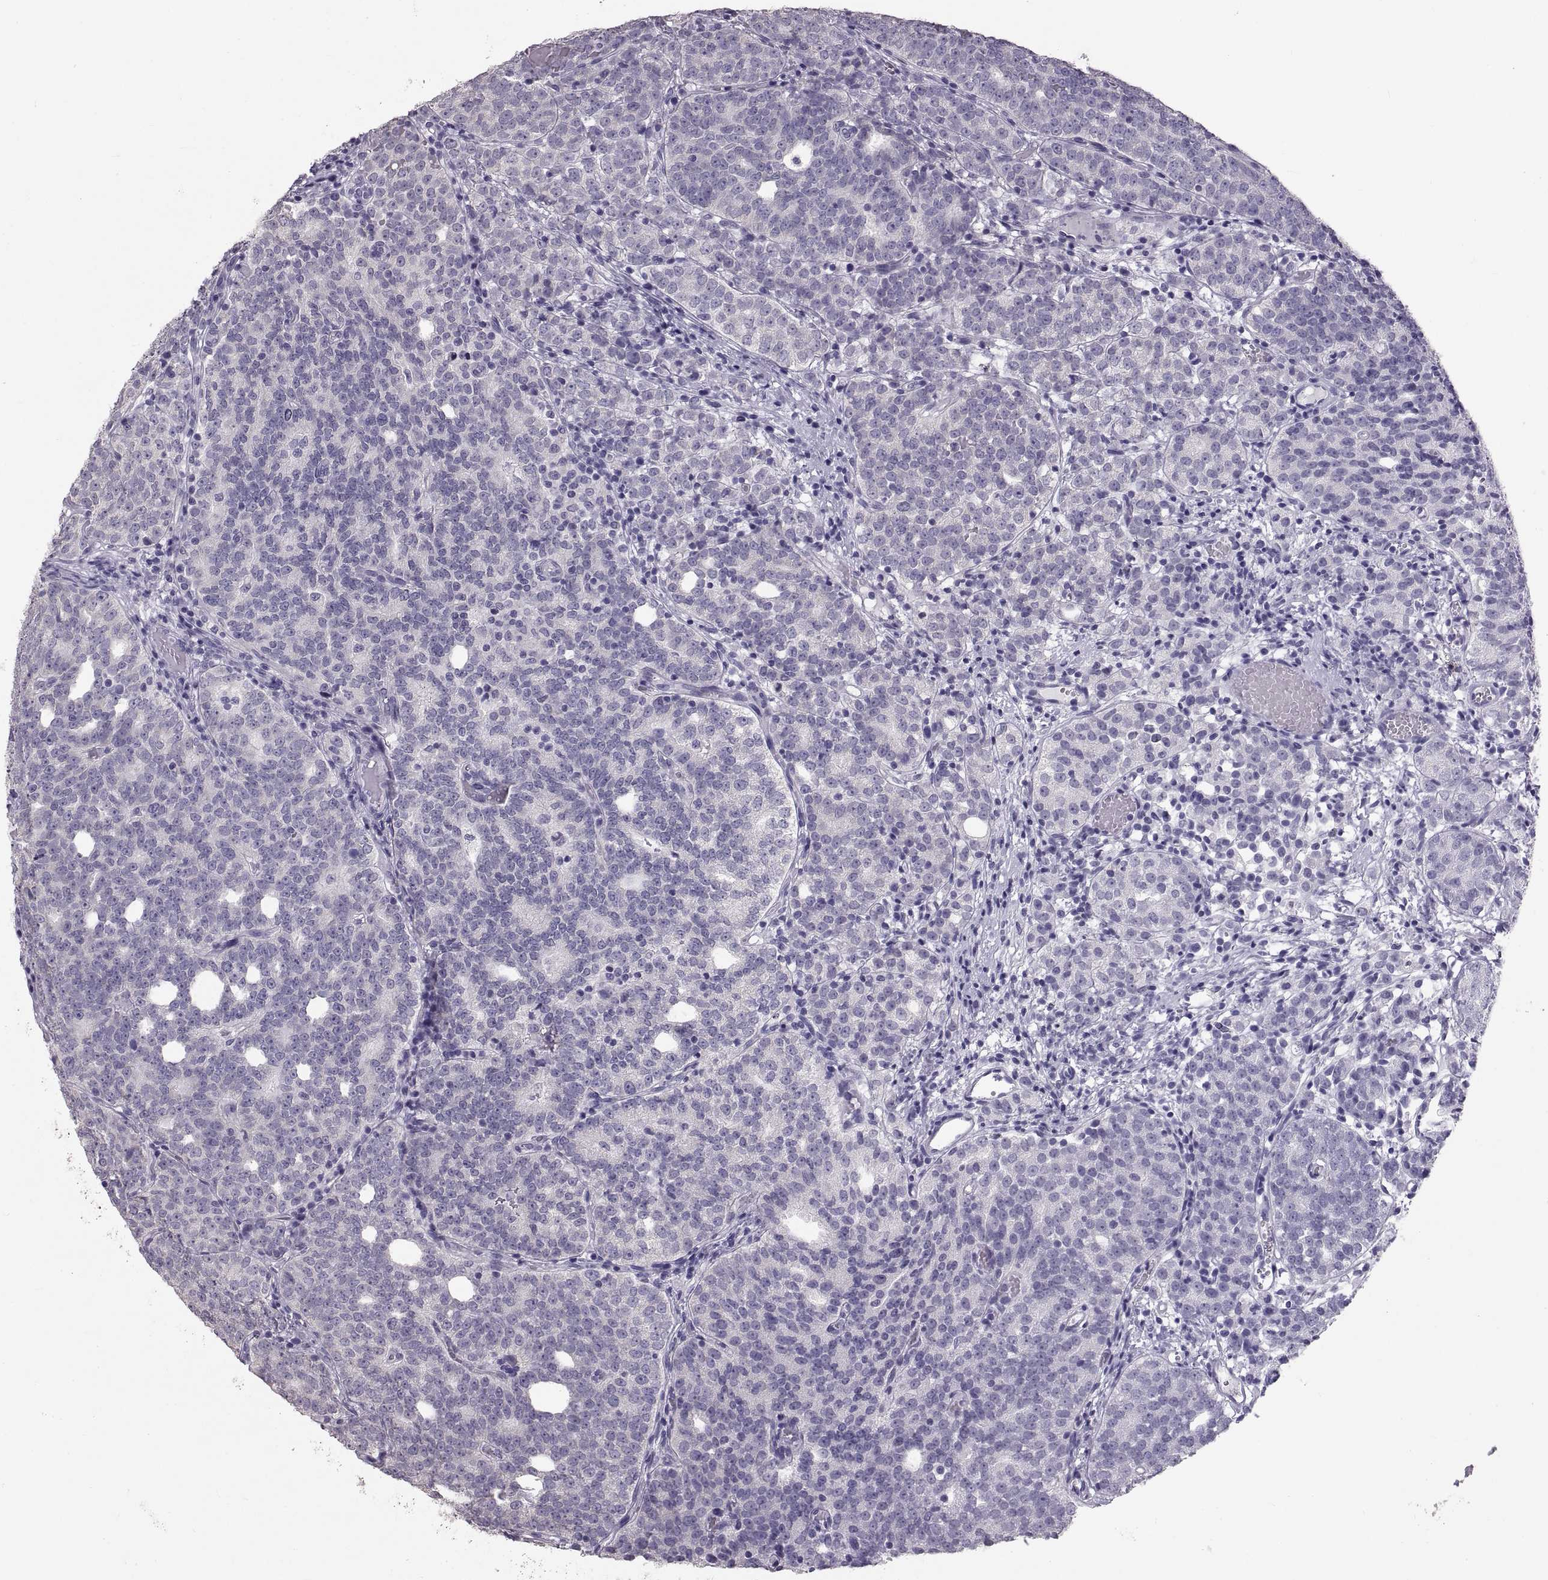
{"staining": {"intensity": "negative", "quantity": "none", "location": "none"}, "tissue": "prostate cancer", "cell_type": "Tumor cells", "image_type": "cancer", "snomed": [{"axis": "morphology", "description": "Adenocarcinoma, High grade"}, {"axis": "topography", "description": "Prostate"}], "caption": "The immunohistochemistry (IHC) photomicrograph has no significant expression in tumor cells of prostate high-grade adenocarcinoma tissue. (DAB immunohistochemistry (IHC), high magnification).", "gene": "WBP2NL", "patient": {"sex": "male", "age": 53}}